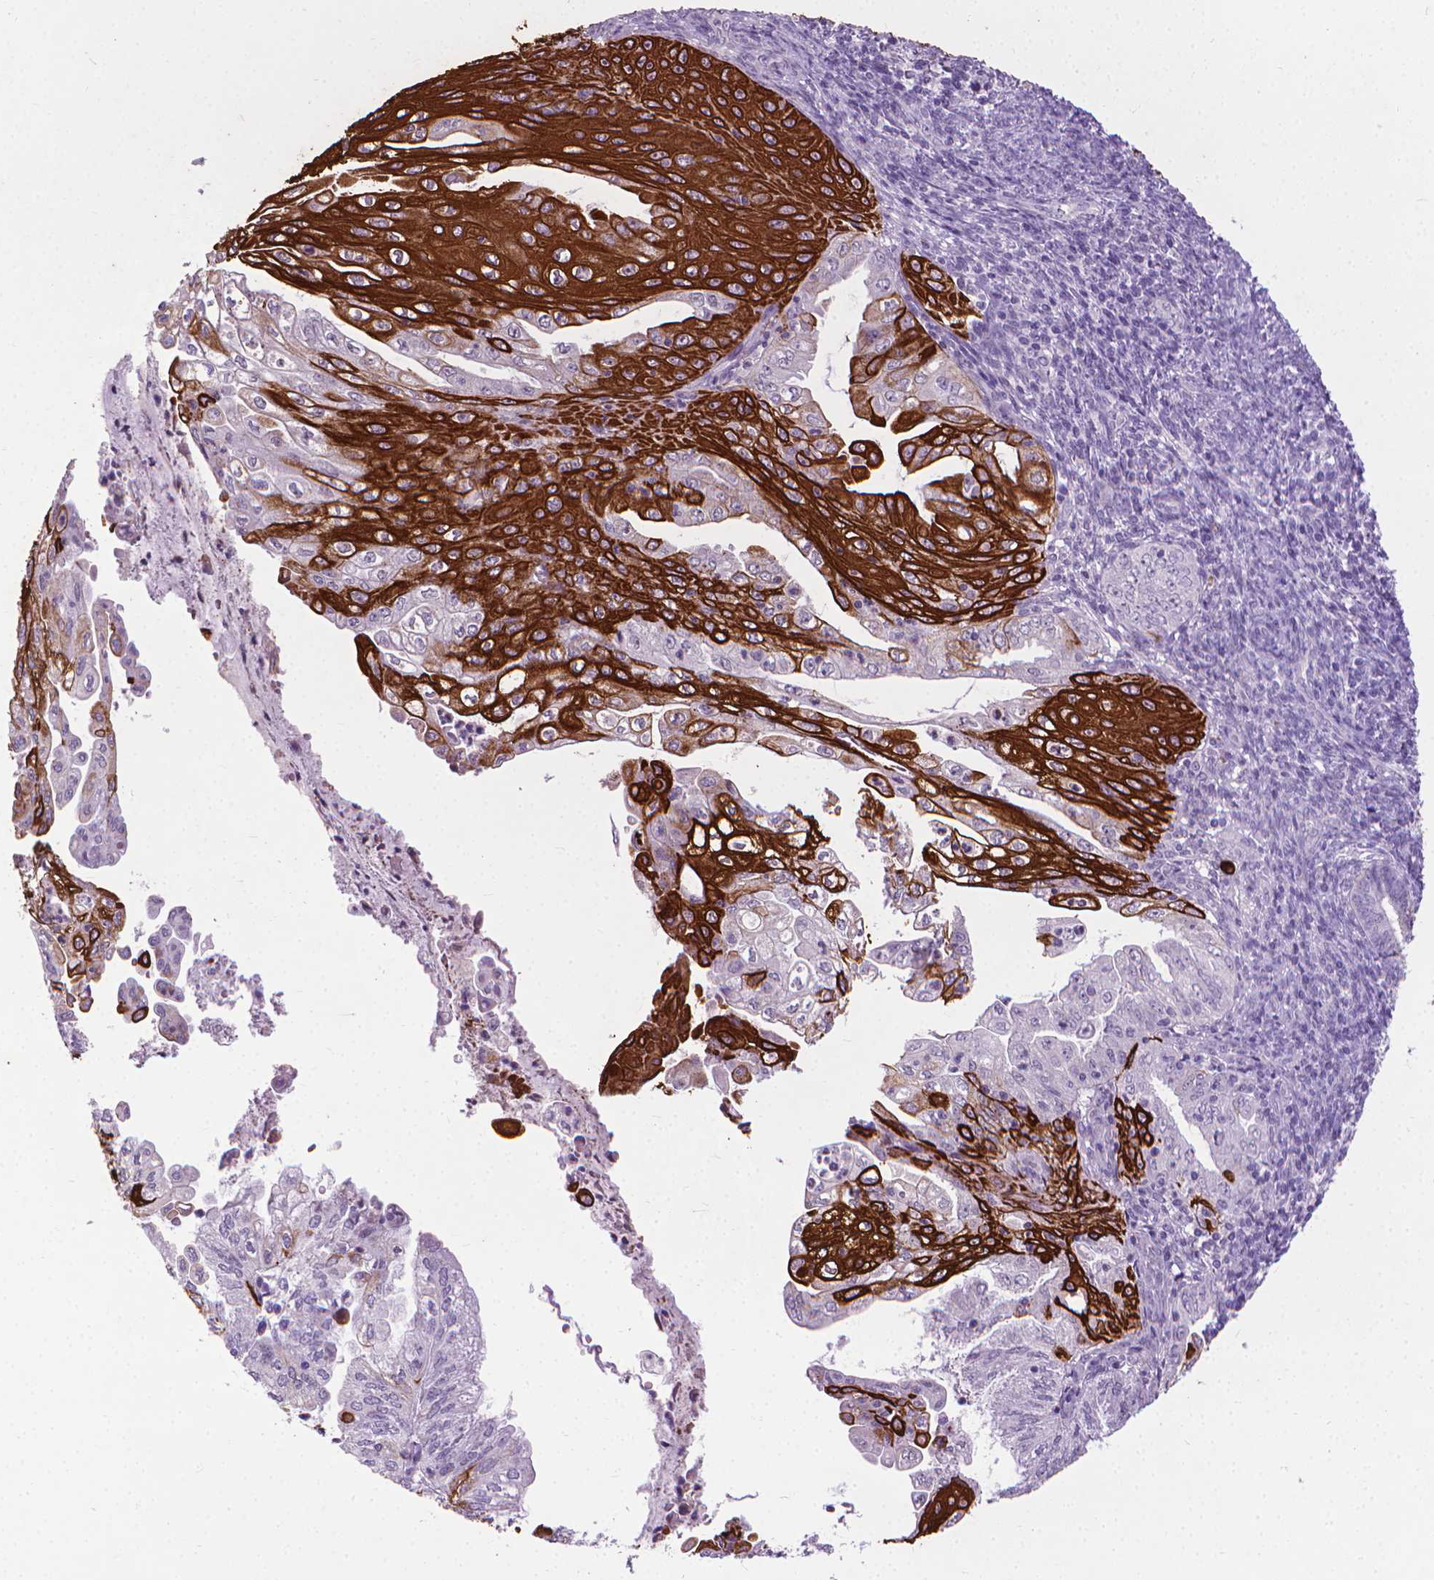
{"staining": {"intensity": "strong", "quantity": "25%-75%", "location": "cytoplasmic/membranous"}, "tissue": "endometrial cancer", "cell_type": "Tumor cells", "image_type": "cancer", "snomed": [{"axis": "morphology", "description": "Adenocarcinoma, NOS"}, {"axis": "topography", "description": "Endometrium"}], "caption": "An image of human endometrial cancer stained for a protein reveals strong cytoplasmic/membranous brown staining in tumor cells.", "gene": "KRT5", "patient": {"sex": "female", "age": 55}}